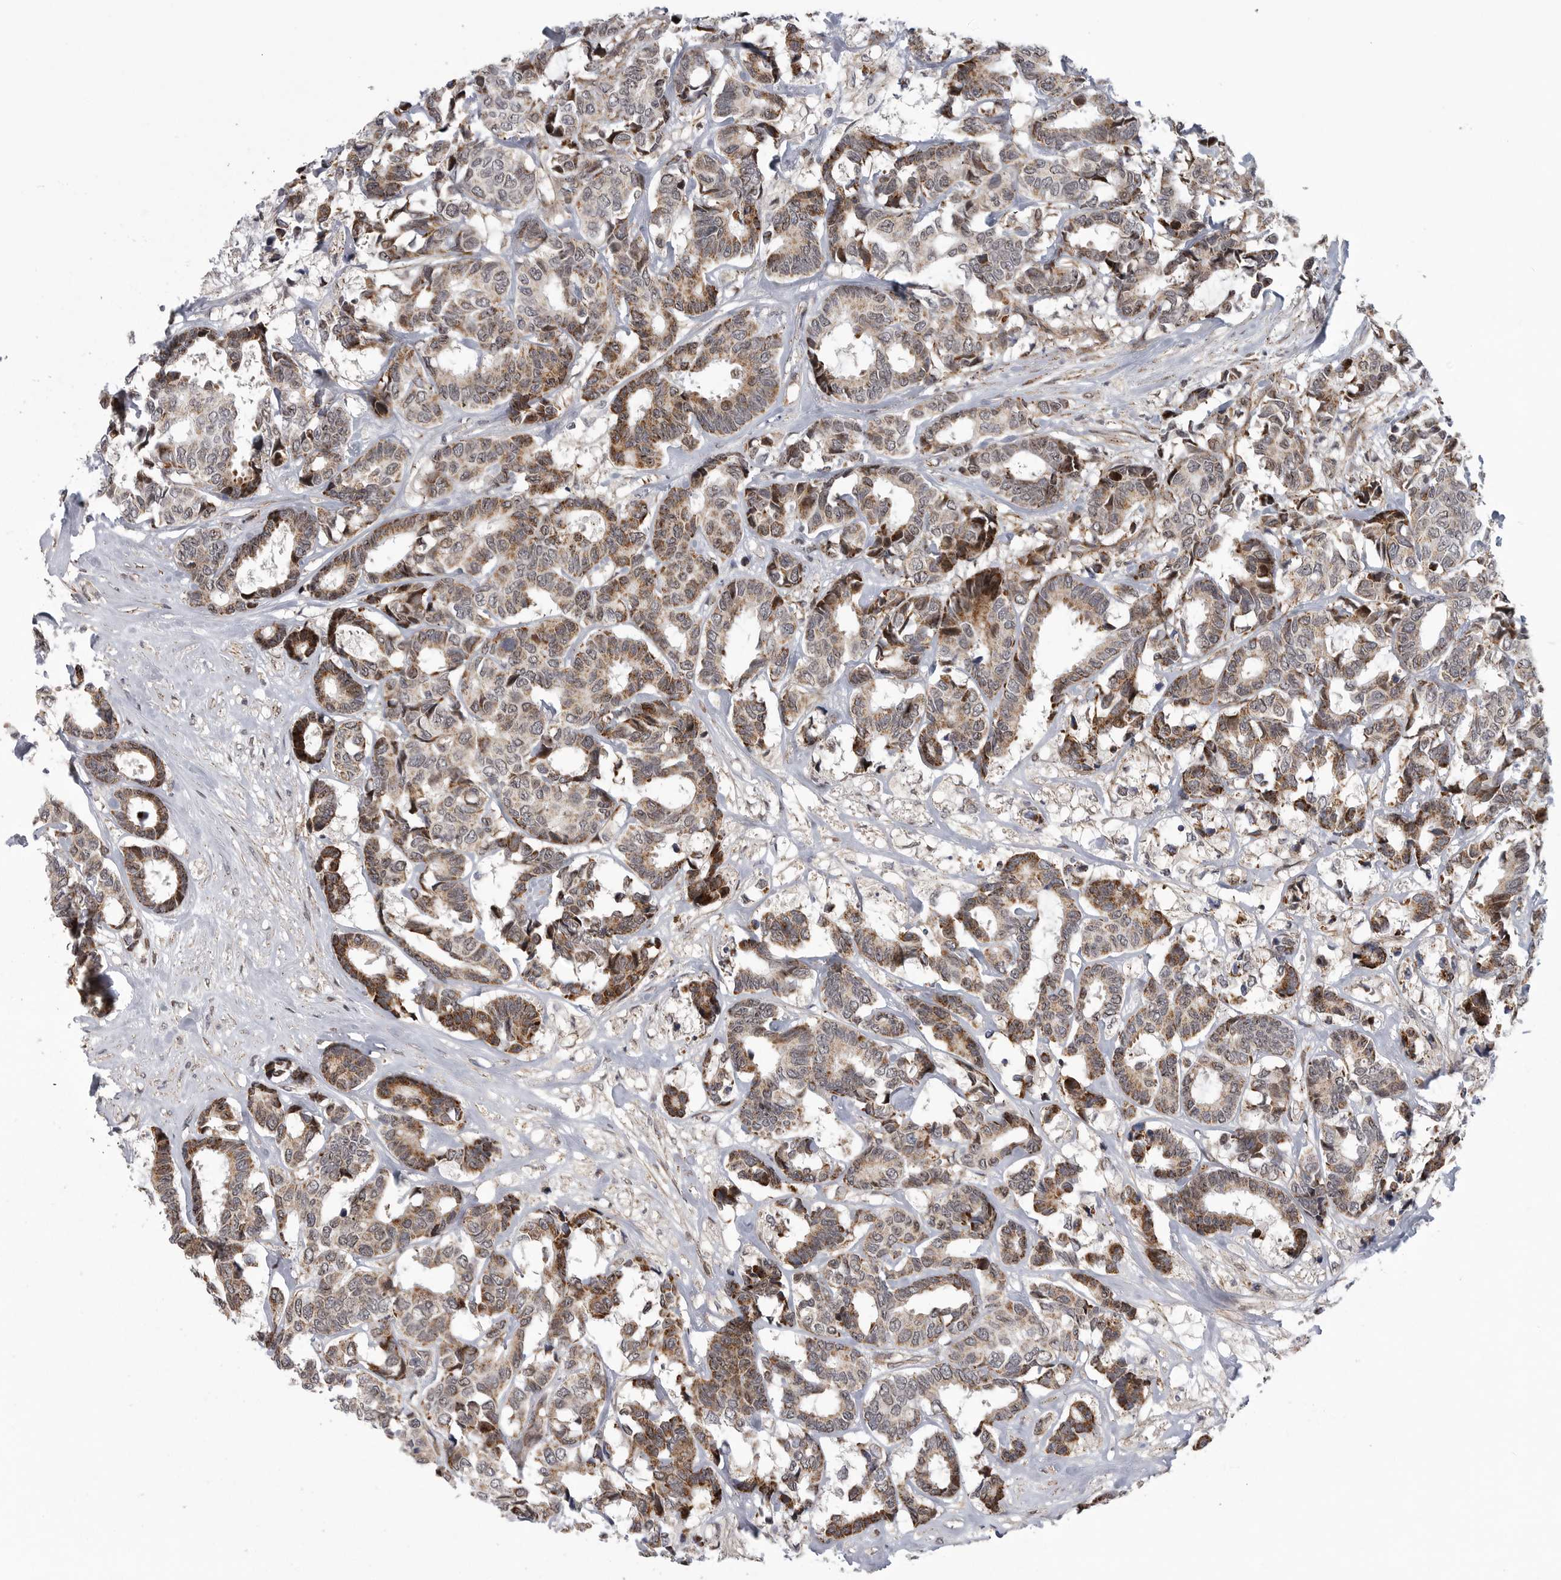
{"staining": {"intensity": "moderate", "quantity": ">75%", "location": "cytoplasmic/membranous"}, "tissue": "breast cancer", "cell_type": "Tumor cells", "image_type": "cancer", "snomed": [{"axis": "morphology", "description": "Duct carcinoma"}, {"axis": "topography", "description": "Breast"}], "caption": "Immunohistochemistry staining of invasive ductal carcinoma (breast), which demonstrates medium levels of moderate cytoplasmic/membranous staining in about >75% of tumor cells indicating moderate cytoplasmic/membranous protein expression. The staining was performed using DAB (3,3'-diaminobenzidine) (brown) for protein detection and nuclei were counterstained in hematoxylin (blue).", "gene": "TMPRSS11F", "patient": {"sex": "female", "age": 87}}